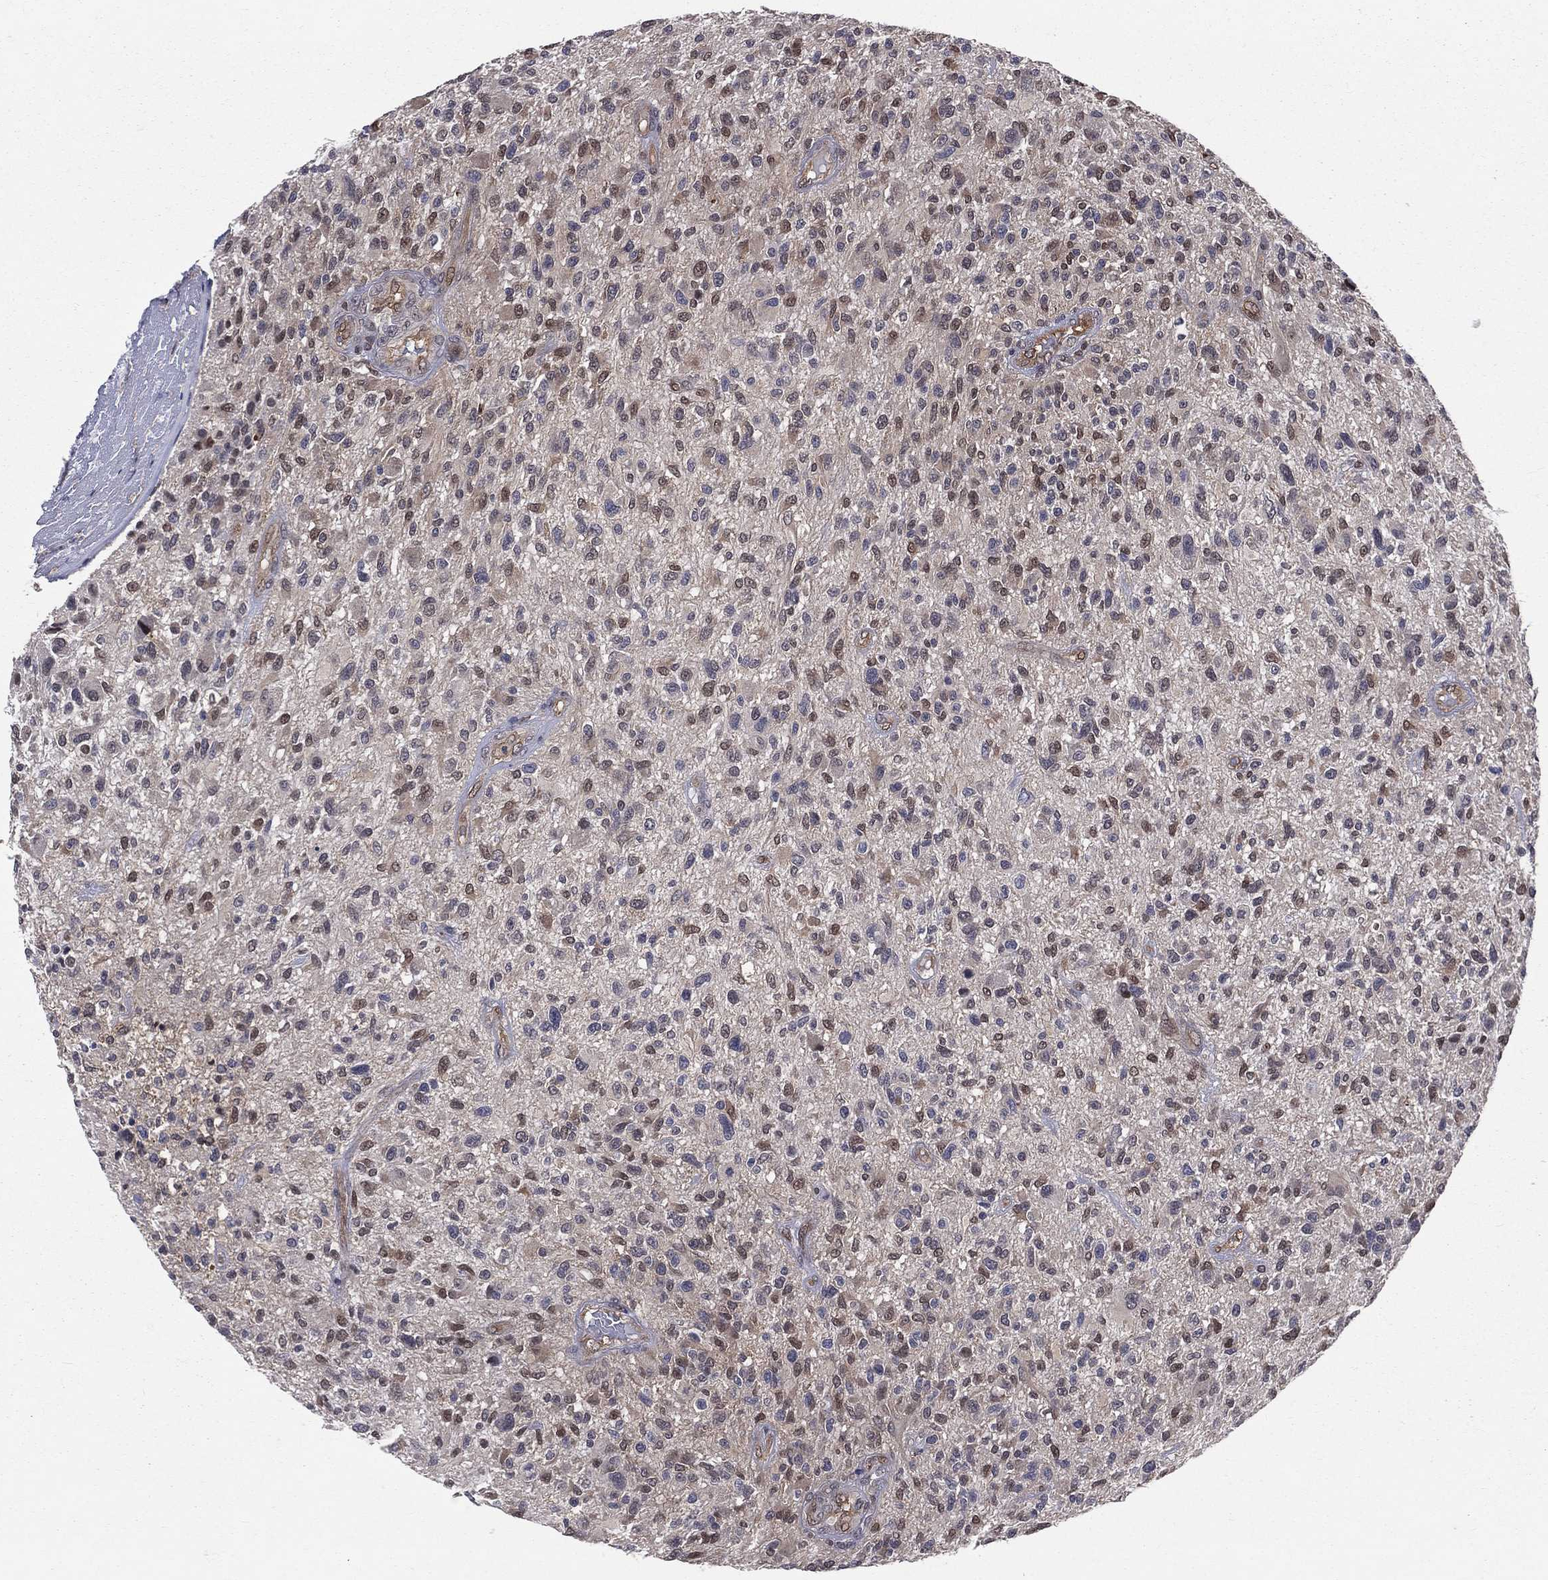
{"staining": {"intensity": "moderate", "quantity": "<25%", "location": "nuclear"}, "tissue": "glioma", "cell_type": "Tumor cells", "image_type": "cancer", "snomed": [{"axis": "morphology", "description": "Glioma, malignant, High grade"}, {"axis": "topography", "description": "Brain"}], "caption": "This histopathology image demonstrates immunohistochemistry staining of human malignant glioma (high-grade), with low moderate nuclear positivity in about <25% of tumor cells.", "gene": "GMPR2", "patient": {"sex": "male", "age": 47}}